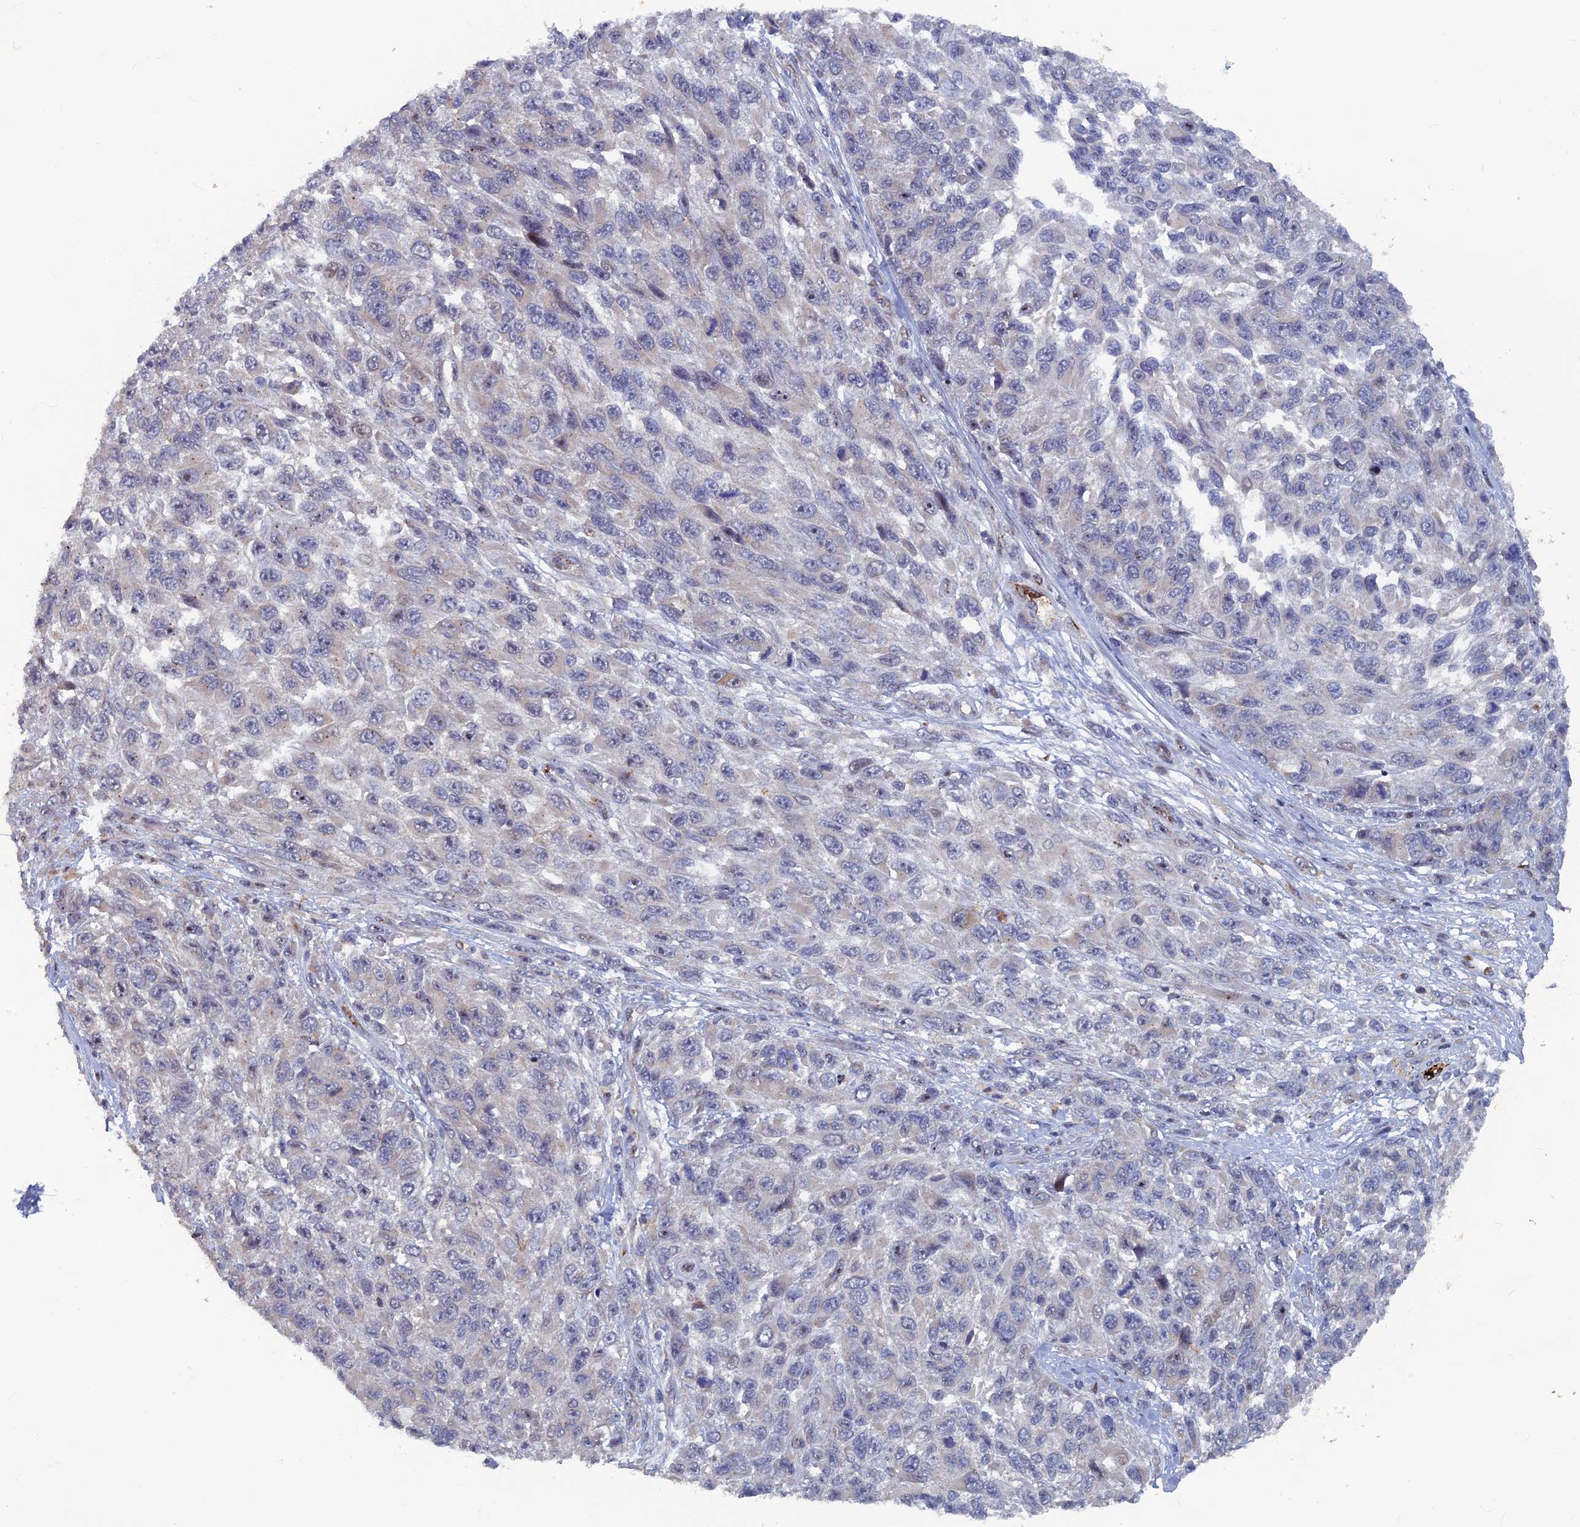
{"staining": {"intensity": "negative", "quantity": "none", "location": "none"}, "tissue": "melanoma", "cell_type": "Tumor cells", "image_type": "cancer", "snomed": [{"axis": "morphology", "description": "Normal tissue, NOS"}, {"axis": "morphology", "description": "Malignant melanoma, NOS"}, {"axis": "topography", "description": "Skin"}], "caption": "Malignant melanoma stained for a protein using immunohistochemistry reveals no expression tumor cells.", "gene": "SH3D21", "patient": {"sex": "female", "age": 96}}